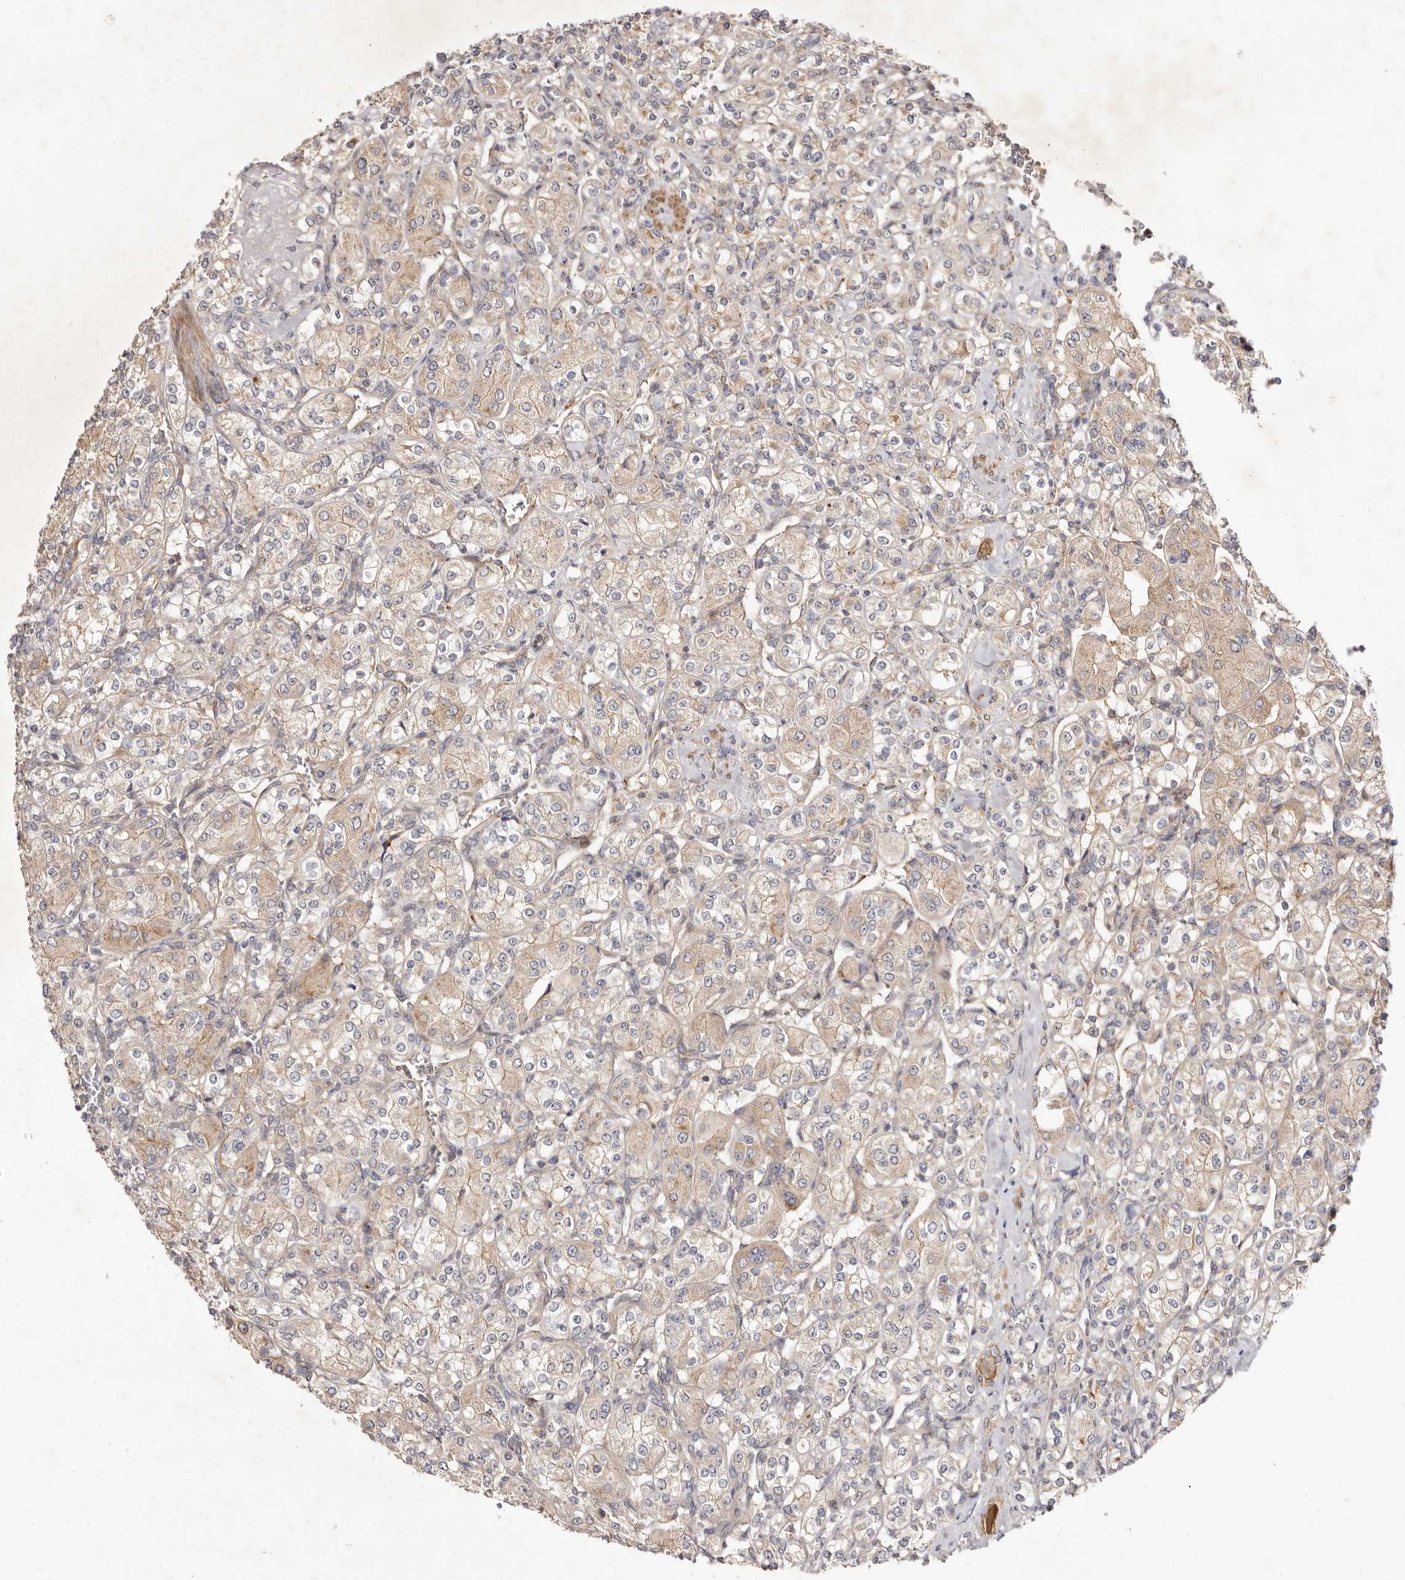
{"staining": {"intensity": "weak", "quantity": "25%-75%", "location": "cytoplasmic/membranous"}, "tissue": "renal cancer", "cell_type": "Tumor cells", "image_type": "cancer", "snomed": [{"axis": "morphology", "description": "Adenocarcinoma, NOS"}, {"axis": "topography", "description": "Kidney"}], "caption": "Tumor cells display low levels of weak cytoplasmic/membranous staining in approximately 25%-75% of cells in renal cancer.", "gene": "ADAMTS9", "patient": {"sex": "male", "age": 77}}